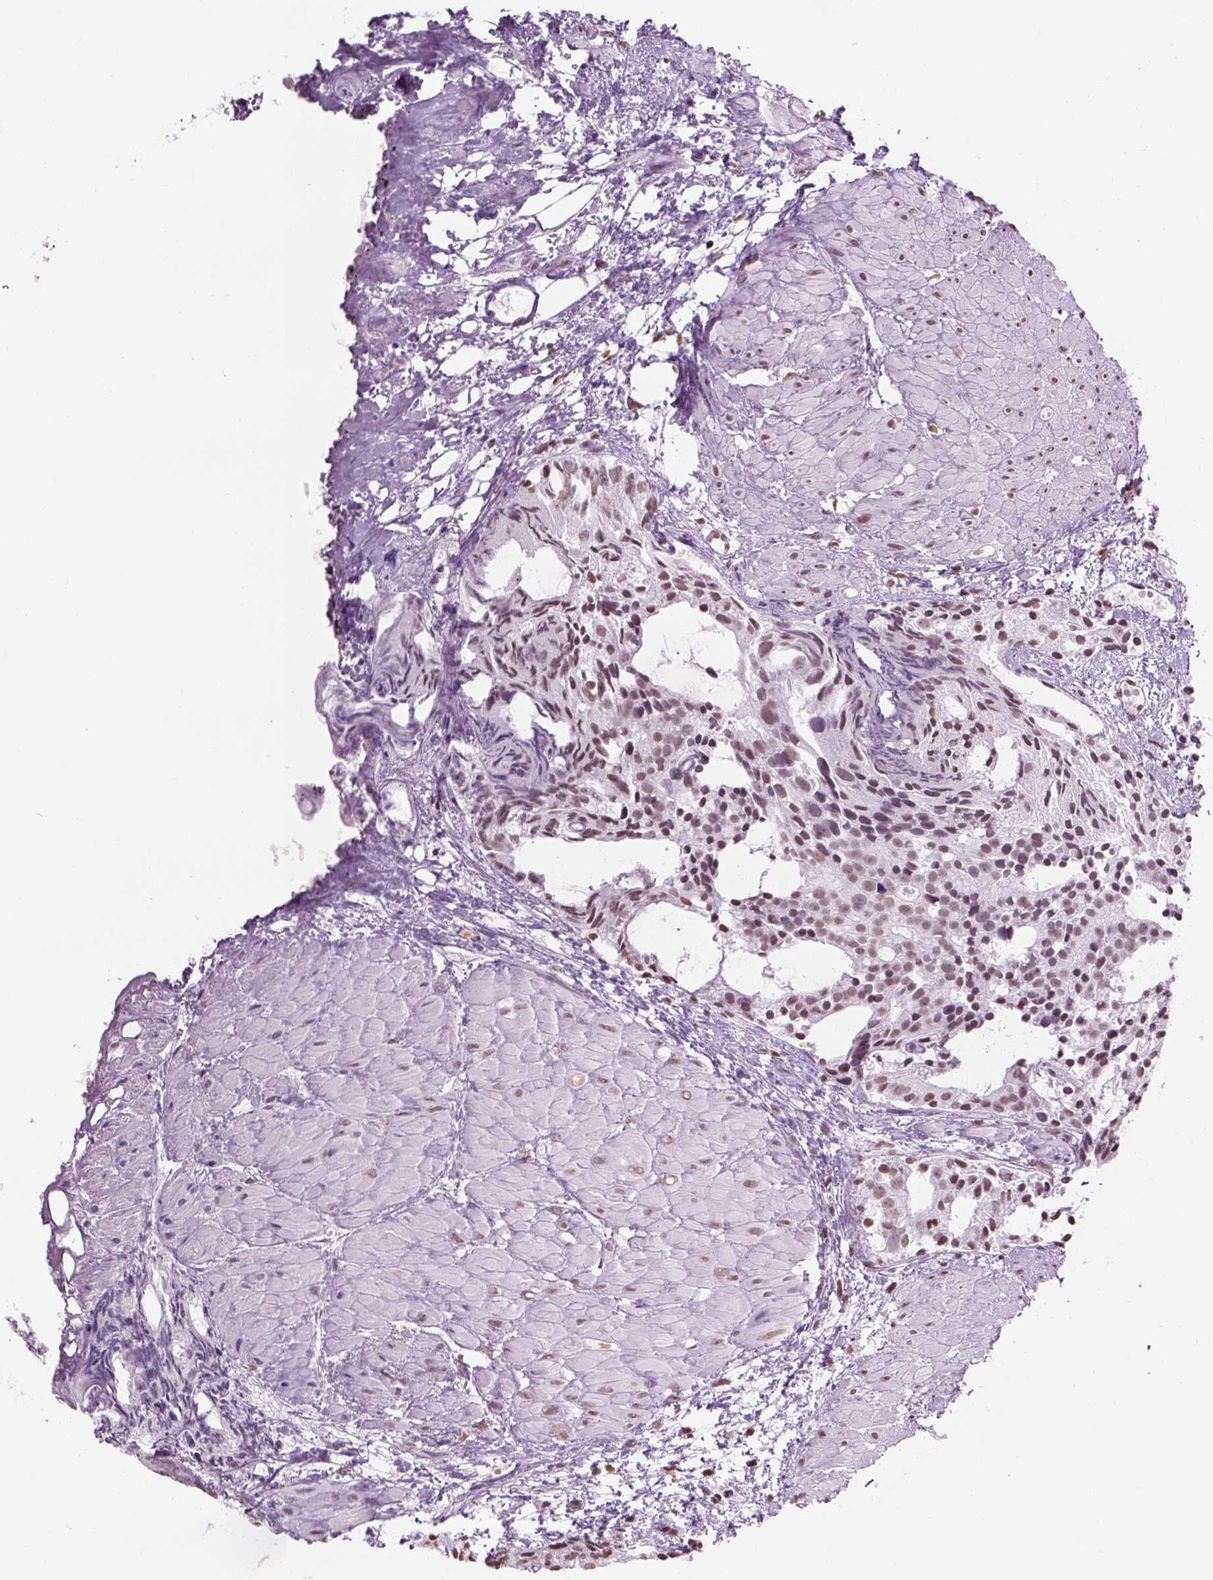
{"staining": {"intensity": "weak", "quantity": ">75%", "location": "nuclear"}, "tissue": "prostate cancer", "cell_type": "Tumor cells", "image_type": "cancer", "snomed": [{"axis": "morphology", "description": "Adenocarcinoma, High grade"}, {"axis": "topography", "description": "Prostate"}], "caption": "Immunohistochemical staining of human prostate cancer (adenocarcinoma (high-grade)) exhibits low levels of weak nuclear expression in approximately >75% of tumor cells.", "gene": "BARHL1", "patient": {"sex": "male", "age": 79}}